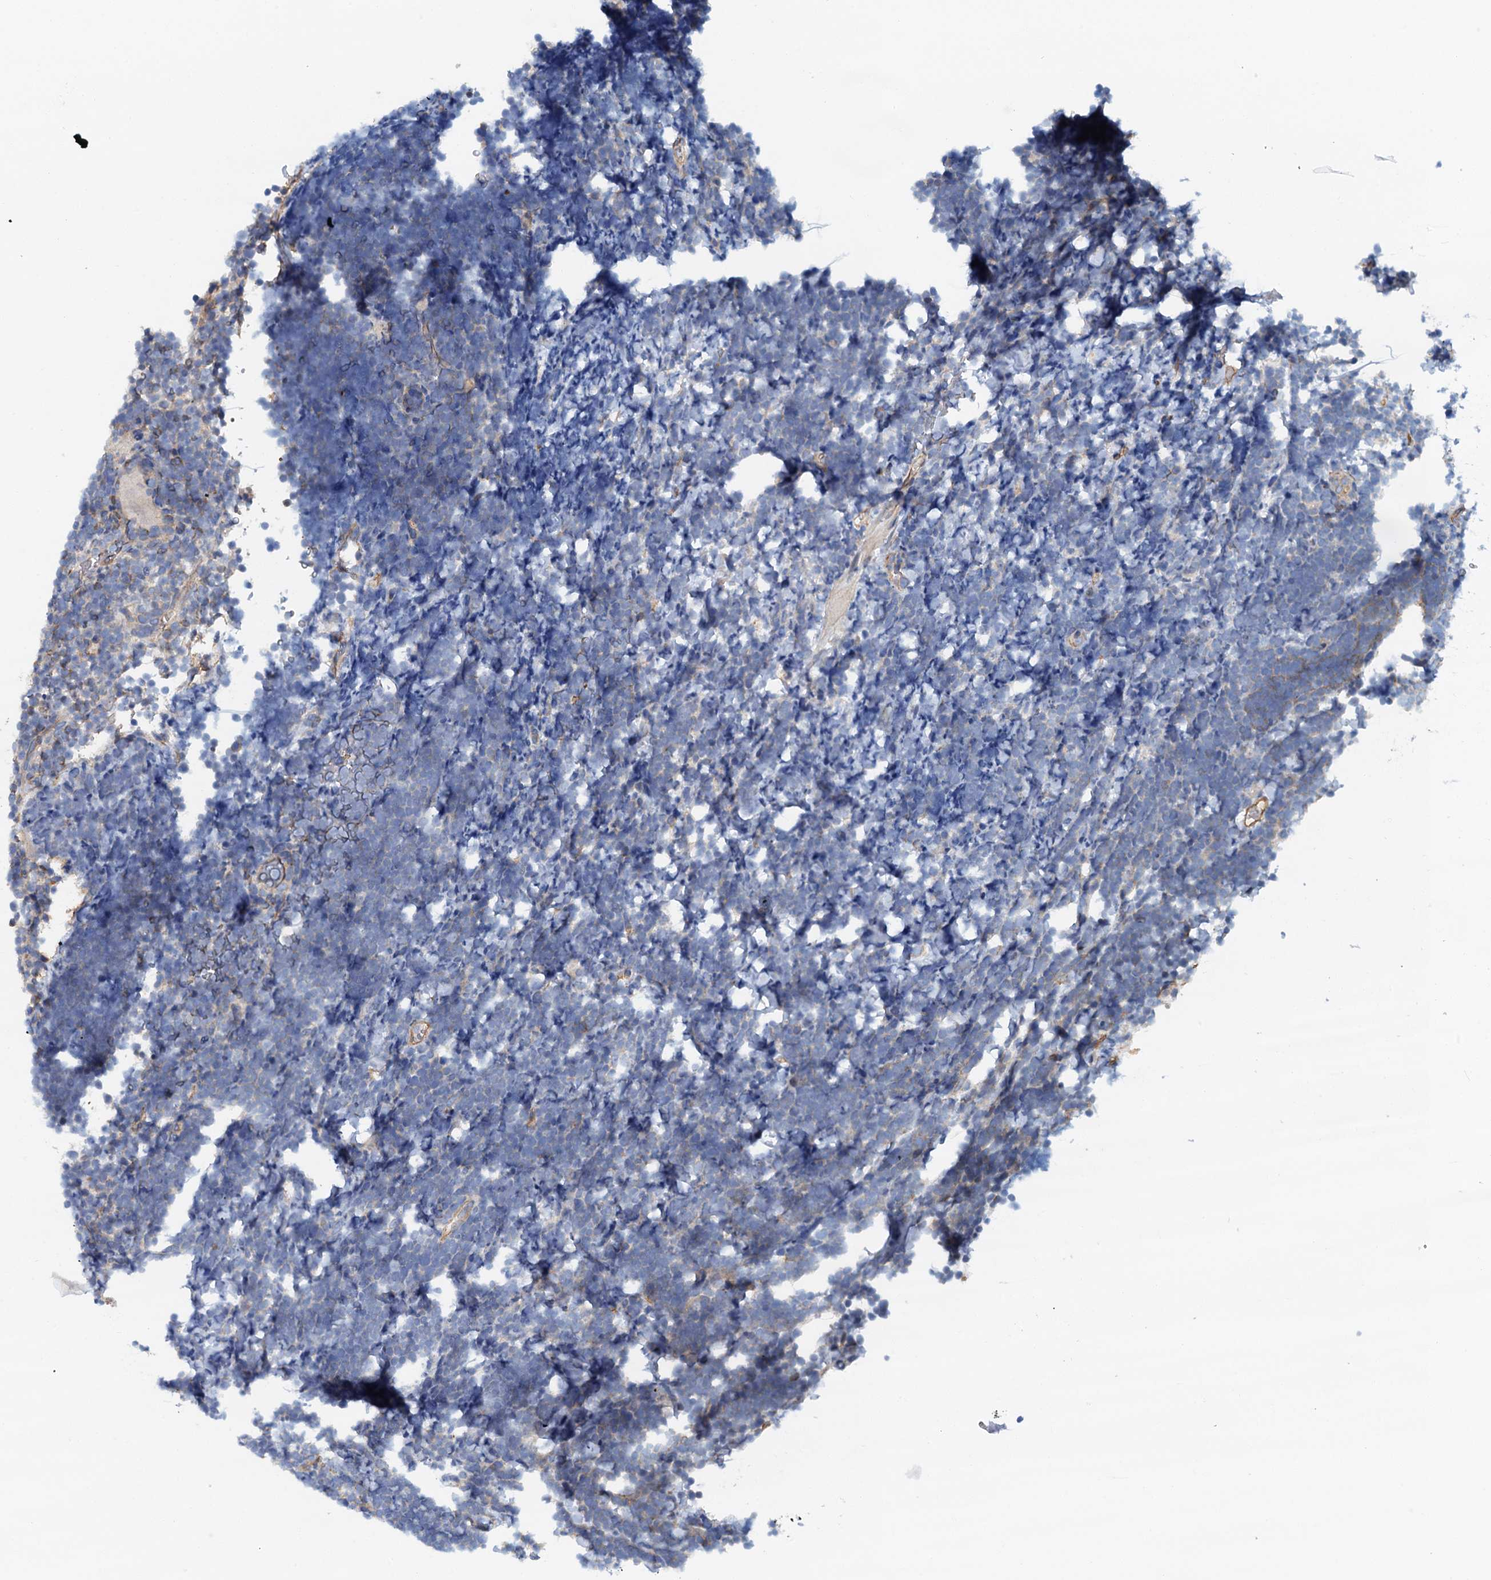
{"staining": {"intensity": "negative", "quantity": "none", "location": "none"}, "tissue": "lymphoma", "cell_type": "Tumor cells", "image_type": "cancer", "snomed": [{"axis": "morphology", "description": "Malignant lymphoma, non-Hodgkin's type, High grade"}, {"axis": "topography", "description": "Lymph node"}], "caption": "This is a histopathology image of IHC staining of lymphoma, which shows no staining in tumor cells.", "gene": "ROGDI", "patient": {"sex": "male", "age": 13}}